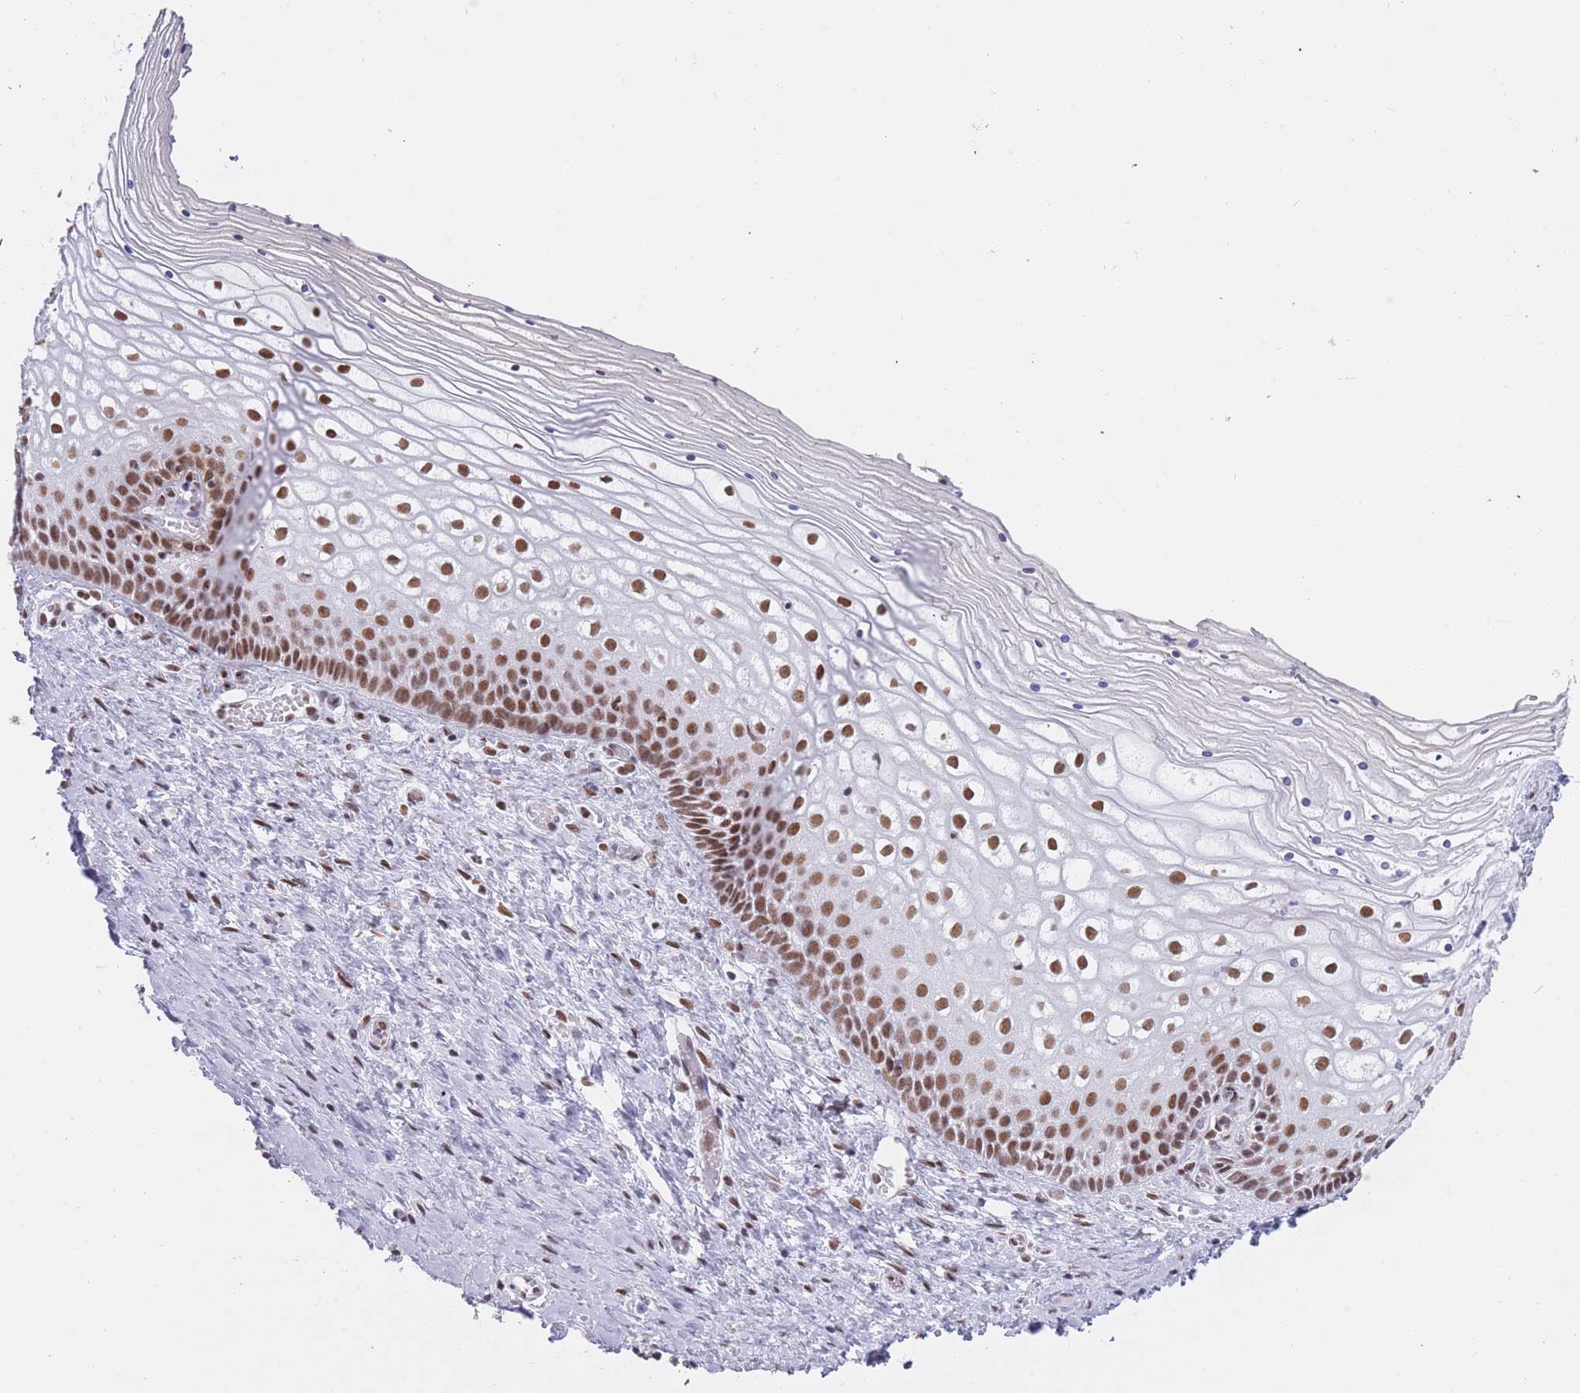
{"staining": {"intensity": "strong", "quantity": ">75%", "location": "nuclear"}, "tissue": "vagina", "cell_type": "Squamous epithelial cells", "image_type": "normal", "snomed": [{"axis": "morphology", "description": "Normal tissue, NOS"}, {"axis": "topography", "description": "Vagina"}], "caption": "Protein positivity by IHC demonstrates strong nuclear positivity in approximately >75% of squamous epithelial cells in normal vagina.", "gene": "HNRNPUL1", "patient": {"sex": "female", "age": 59}}